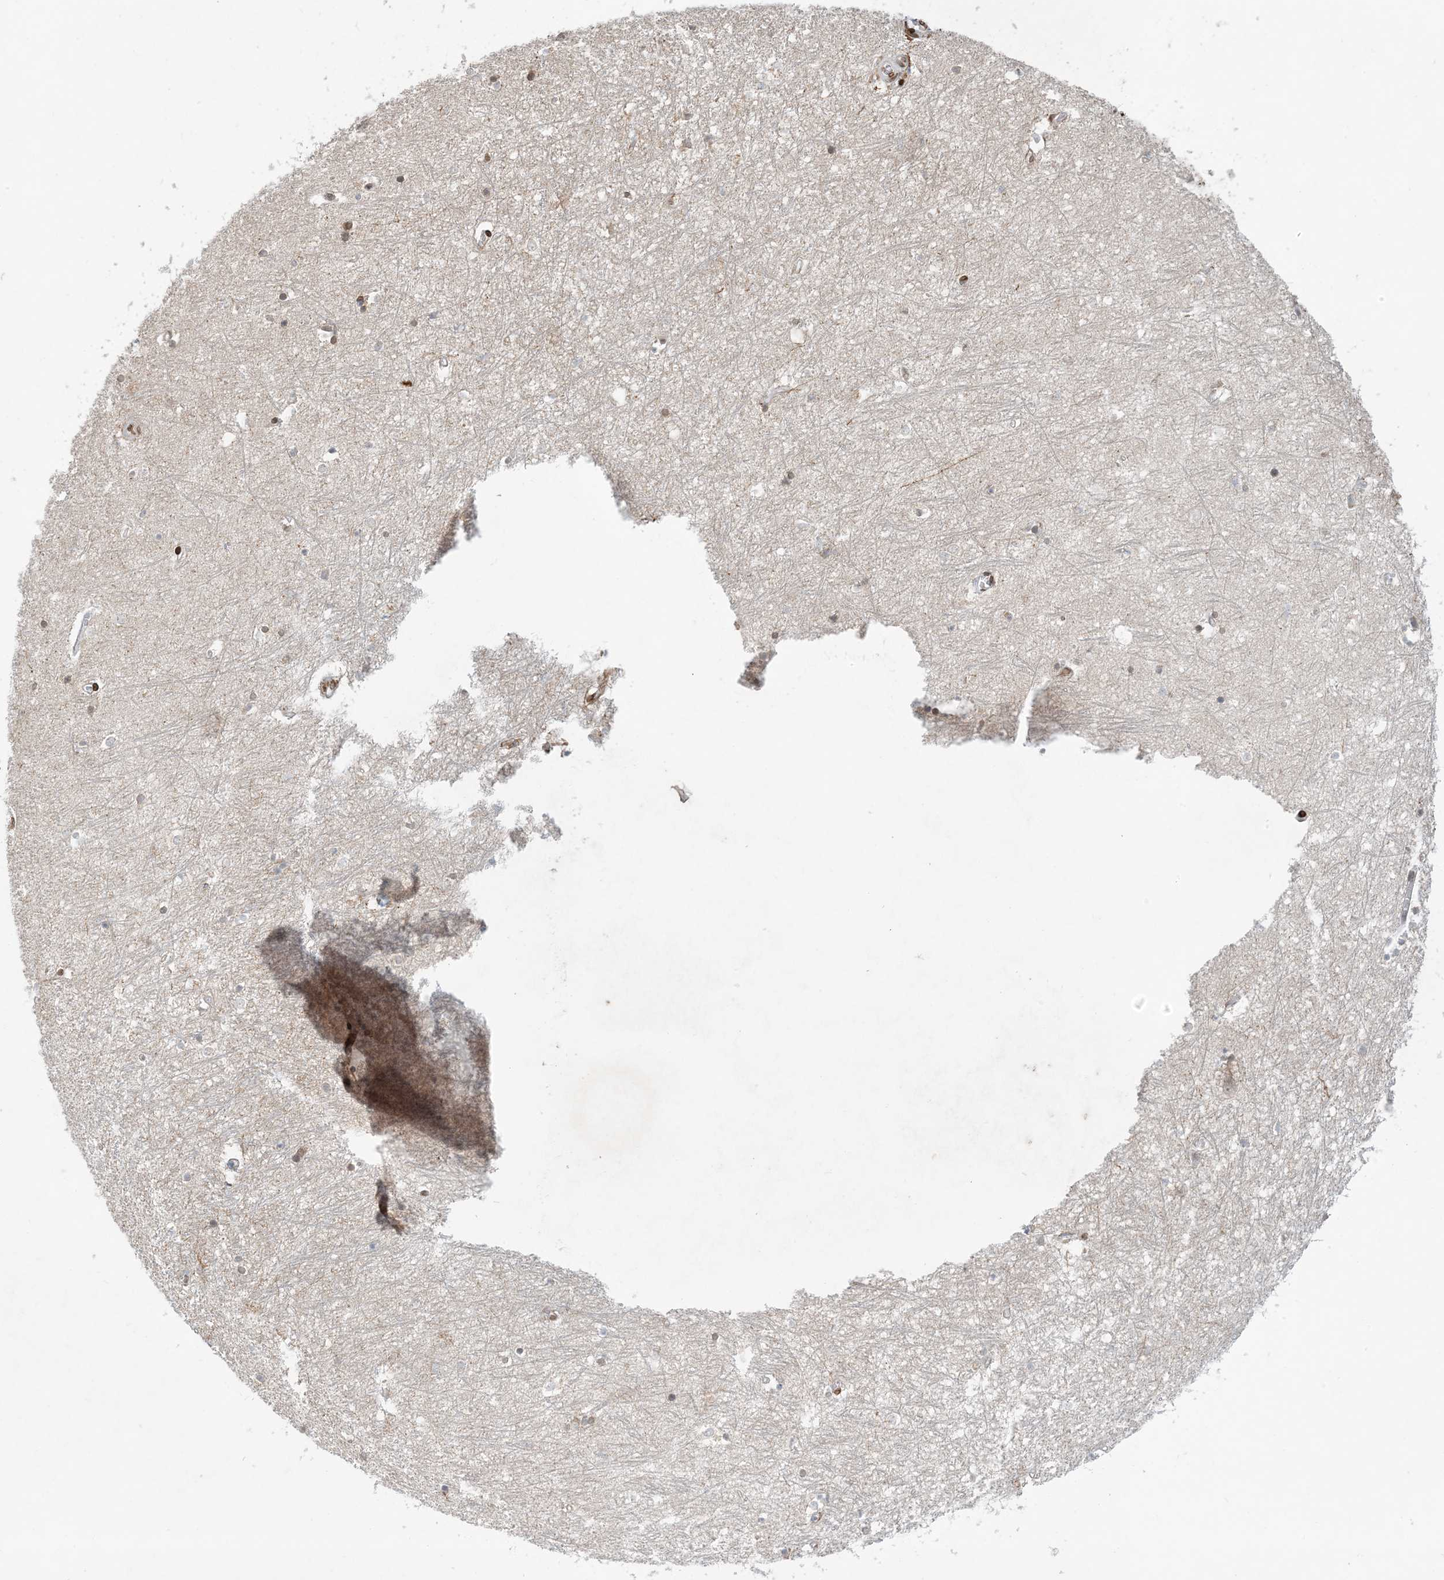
{"staining": {"intensity": "weak", "quantity": "<25%", "location": "cytoplasmic/membranous"}, "tissue": "hippocampus", "cell_type": "Glial cells", "image_type": "normal", "snomed": [{"axis": "morphology", "description": "Normal tissue, NOS"}, {"axis": "topography", "description": "Hippocampus"}], "caption": "High power microscopy image of an immunohistochemistry micrograph of unremarkable hippocampus, revealing no significant staining in glial cells. The staining was performed using DAB to visualize the protein expression in brown, while the nuclei were stained in blue with hematoxylin (Magnification: 20x).", "gene": "SLC35A2", "patient": {"sex": "female", "age": 64}}